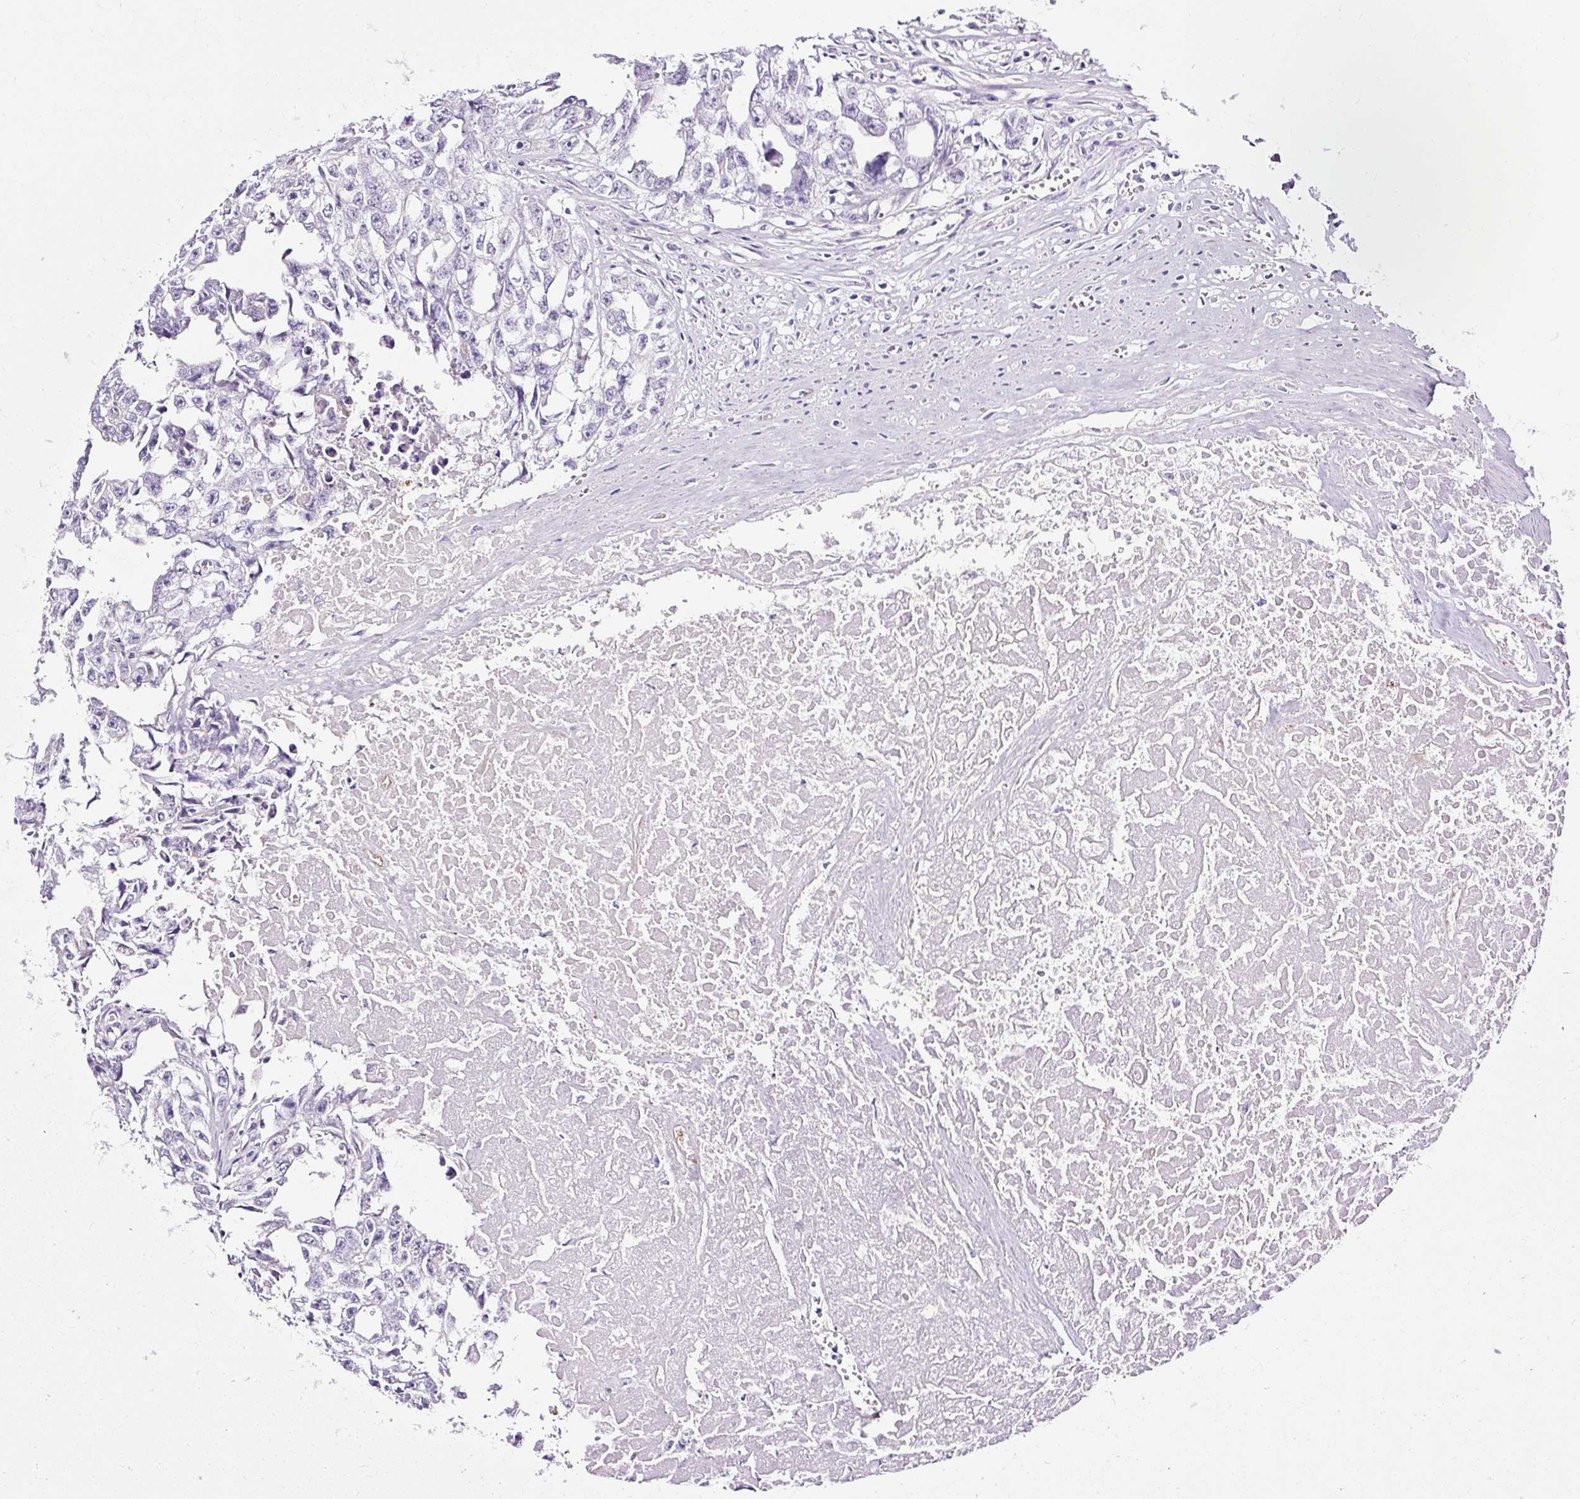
{"staining": {"intensity": "negative", "quantity": "none", "location": "none"}, "tissue": "testis cancer", "cell_type": "Tumor cells", "image_type": "cancer", "snomed": [{"axis": "morphology", "description": "Seminoma, NOS"}, {"axis": "morphology", "description": "Carcinoma, Embryonal, NOS"}, {"axis": "topography", "description": "Testis"}], "caption": "Protein analysis of testis embryonal carcinoma exhibits no significant expression in tumor cells.", "gene": "SLC7A8", "patient": {"sex": "male", "age": 43}}